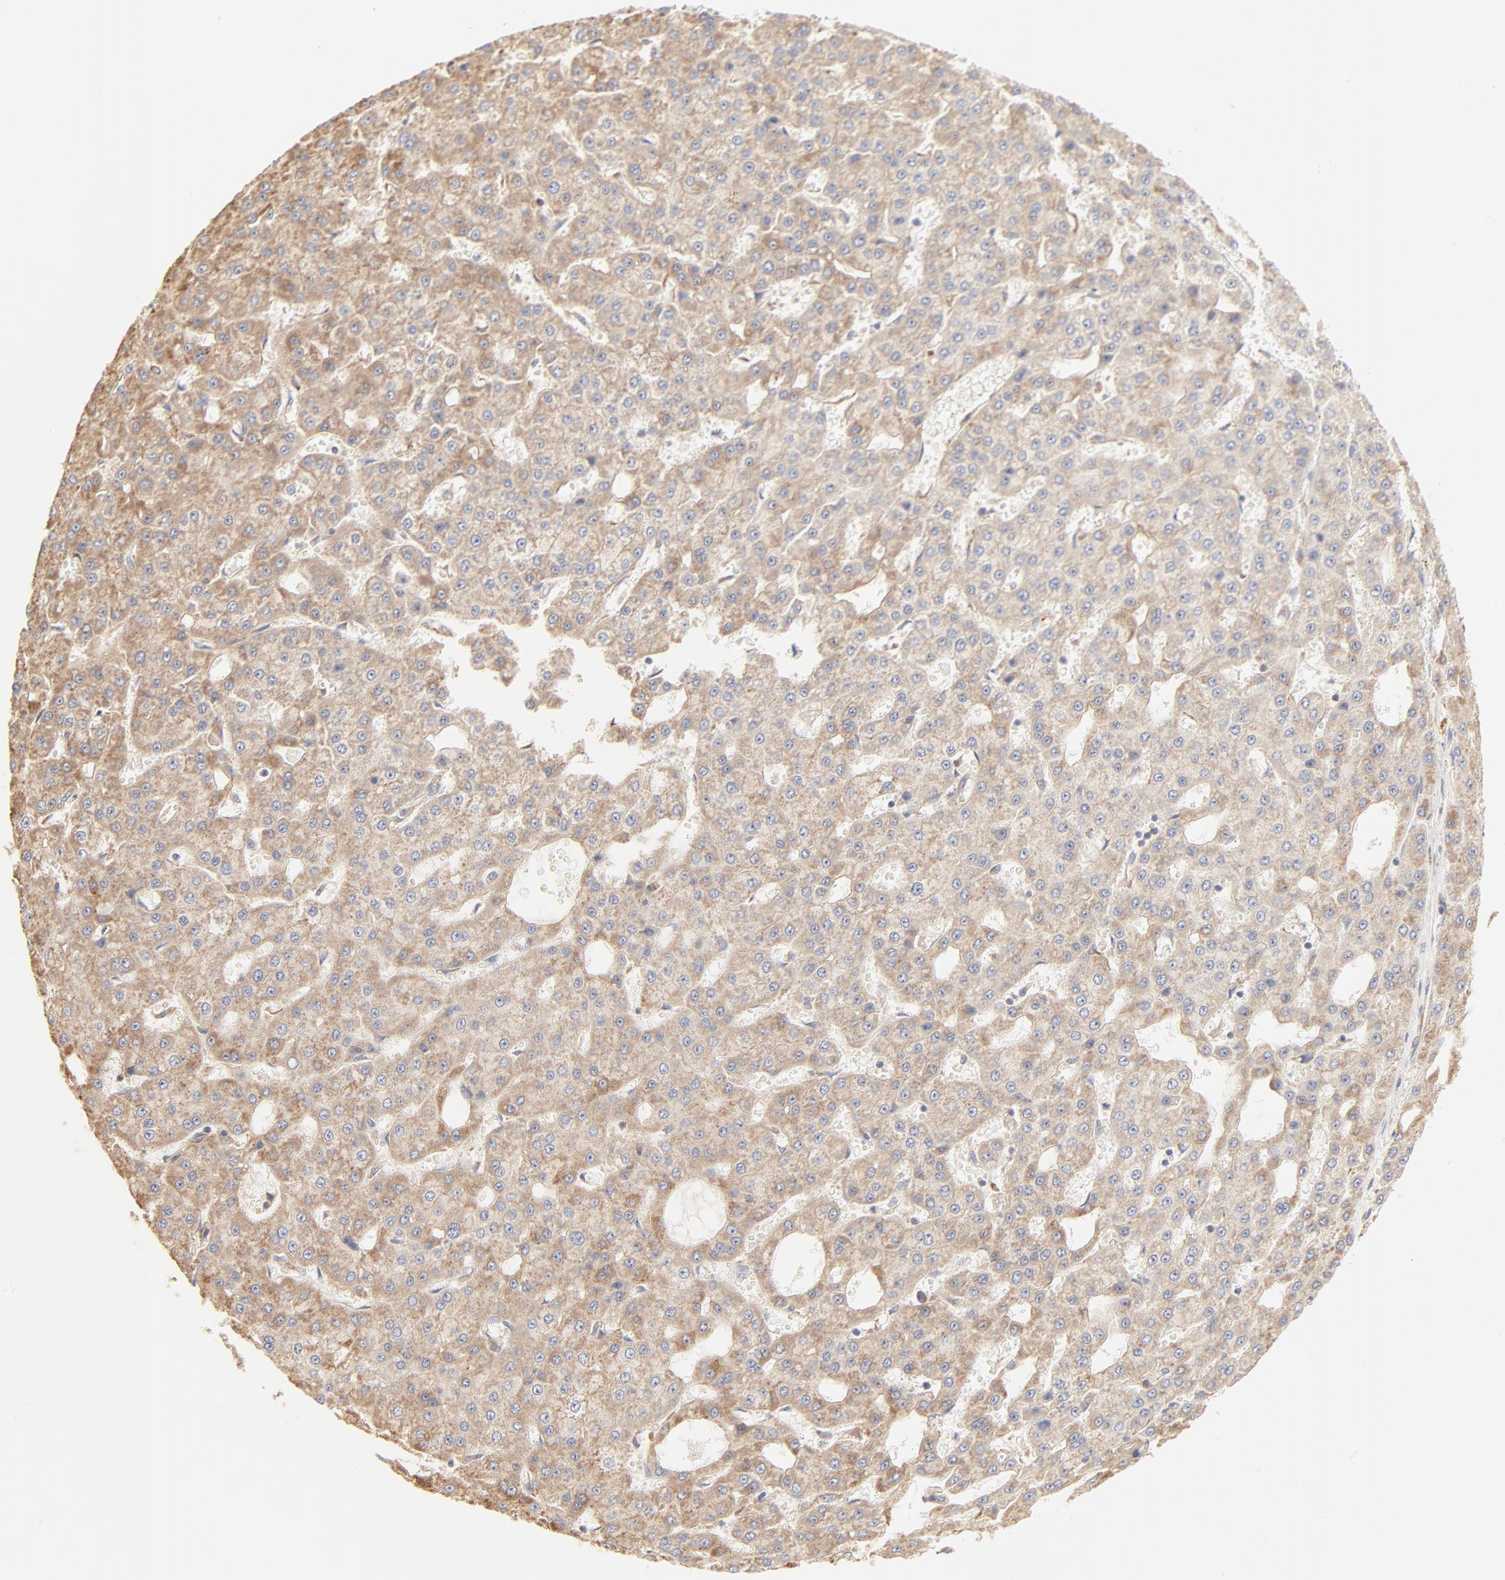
{"staining": {"intensity": "weak", "quantity": ">75%", "location": "cytoplasmic/membranous"}, "tissue": "liver cancer", "cell_type": "Tumor cells", "image_type": "cancer", "snomed": [{"axis": "morphology", "description": "Carcinoma, Hepatocellular, NOS"}, {"axis": "topography", "description": "Liver"}], "caption": "Protein analysis of hepatocellular carcinoma (liver) tissue demonstrates weak cytoplasmic/membranous expression in approximately >75% of tumor cells.", "gene": "RPS20", "patient": {"sex": "male", "age": 47}}